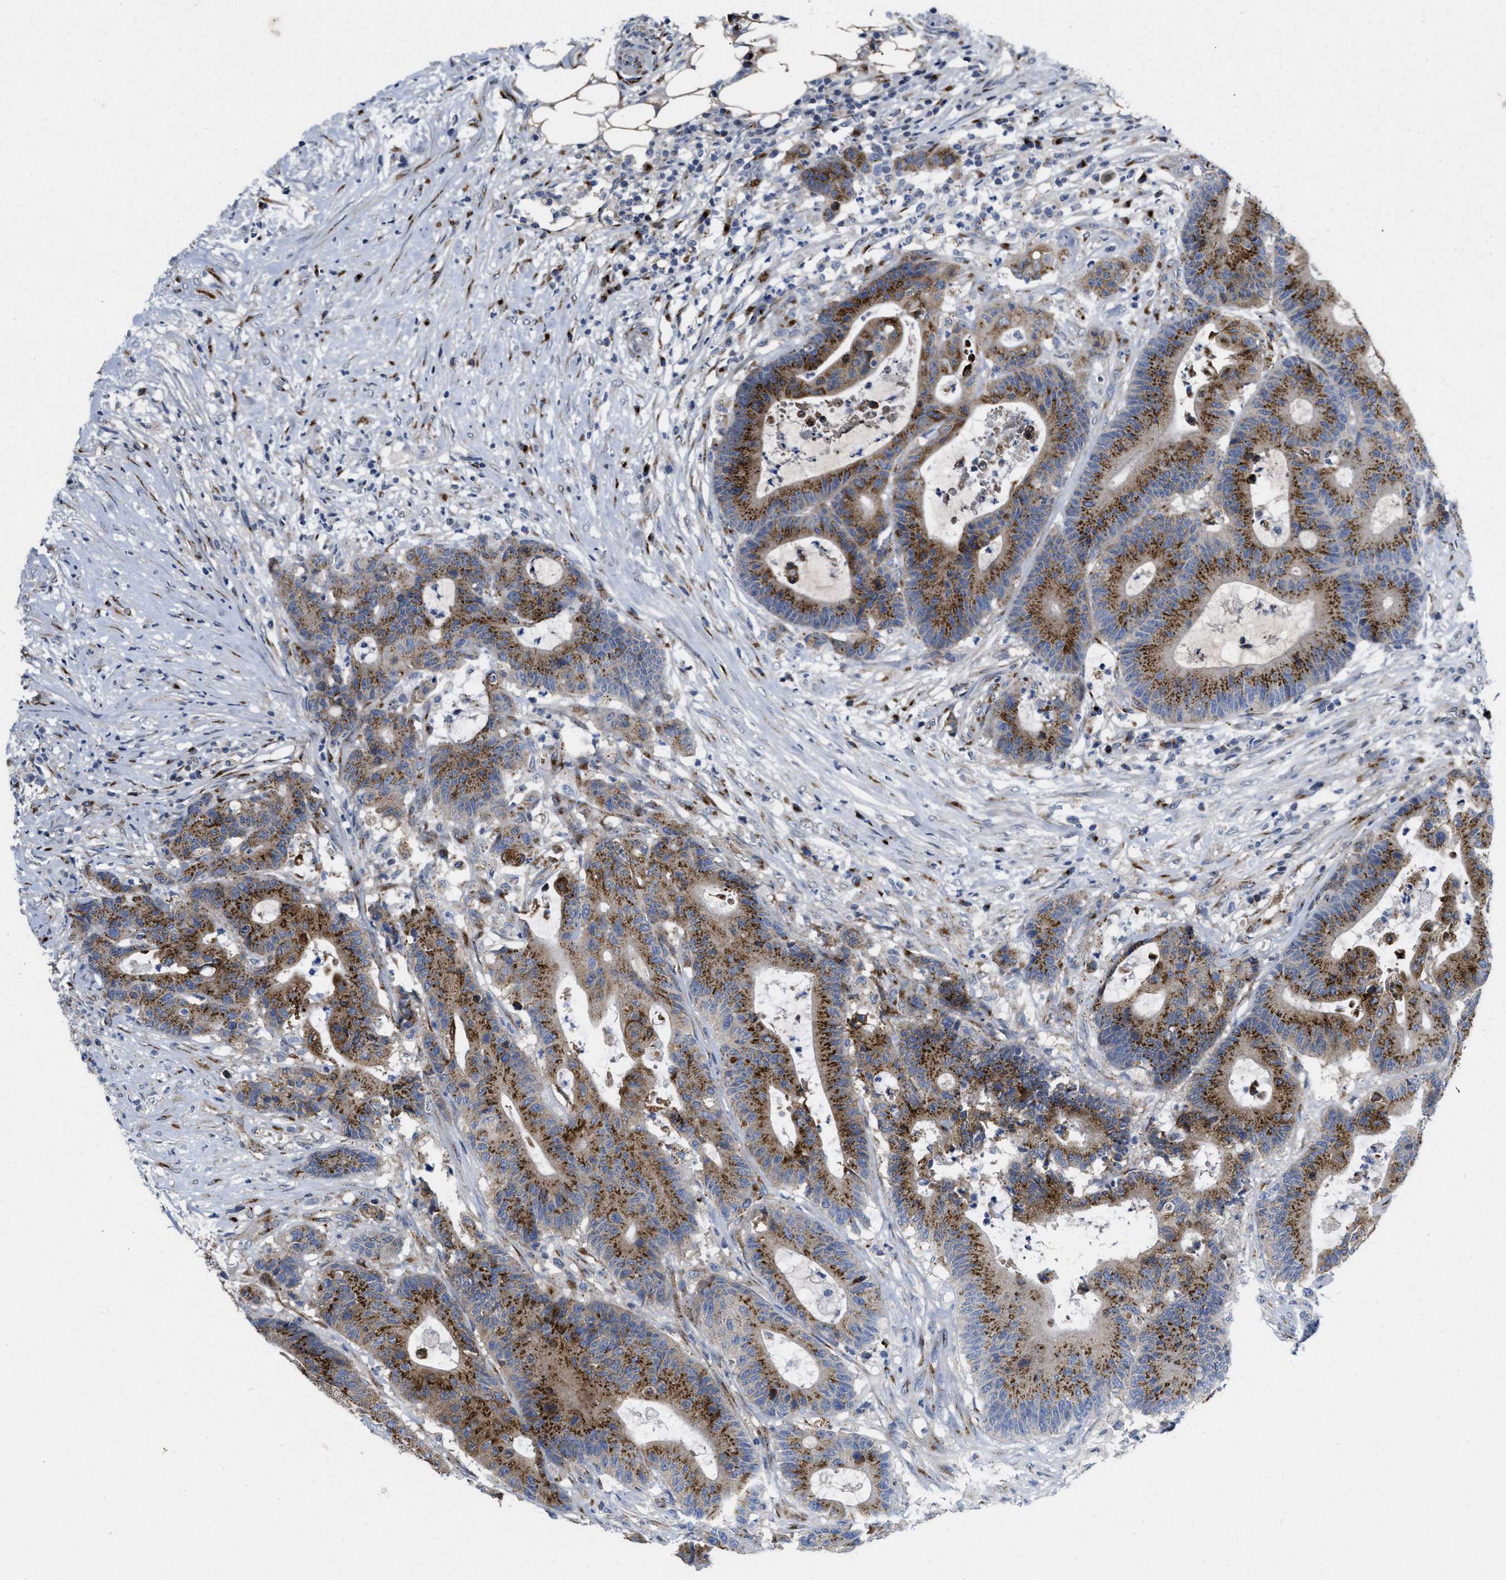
{"staining": {"intensity": "moderate", "quantity": ">75%", "location": "cytoplasmic/membranous"}, "tissue": "colorectal cancer", "cell_type": "Tumor cells", "image_type": "cancer", "snomed": [{"axis": "morphology", "description": "Adenocarcinoma, NOS"}, {"axis": "topography", "description": "Colon"}], "caption": "Immunohistochemical staining of human colorectal adenocarcinoma demonstrates medium levels of moderate cytoplasmic/membranous protein staining in about >75% of tumor cells.", "gene": "ZNF70", "patient": {"sex": "female", "age": 84}}